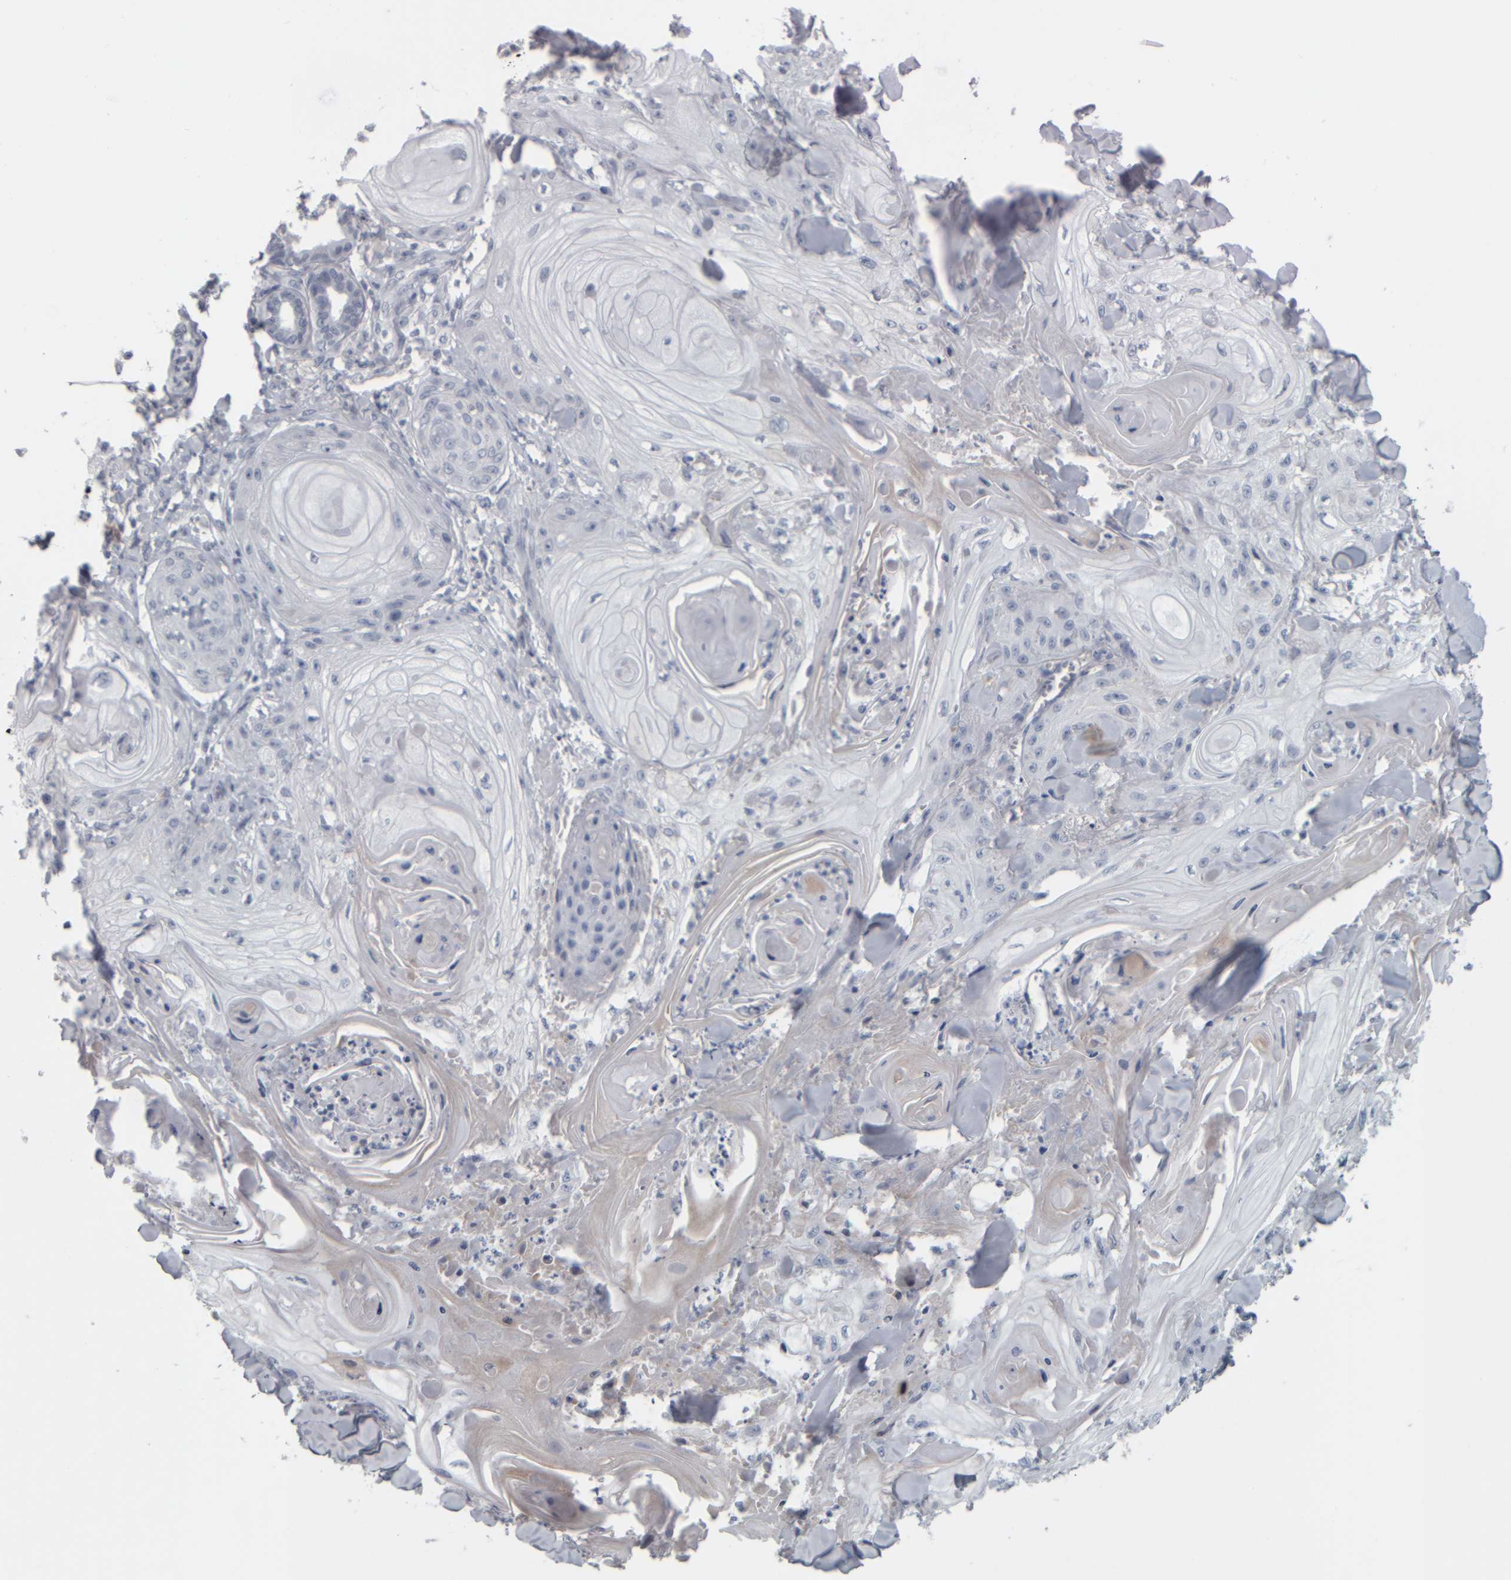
{"staining": {"intensity": "negative", "quantity": "none", "location": "none"}, "tissue": "skin cancer", "cell_type": "Tumor cells", "image_type": "cancer", "snomed": [{"axis": "morphology", "description": "Squamous cell carcinoma, NOS"}, {"axis": "topography", "description": "Skin"}], "caption": "Skin cancer was stained to show a protein in brown. There is no significant expression in tumor cells.", "gene": "CAVIN4", "patient": {"sex": "male", "age": 74}}